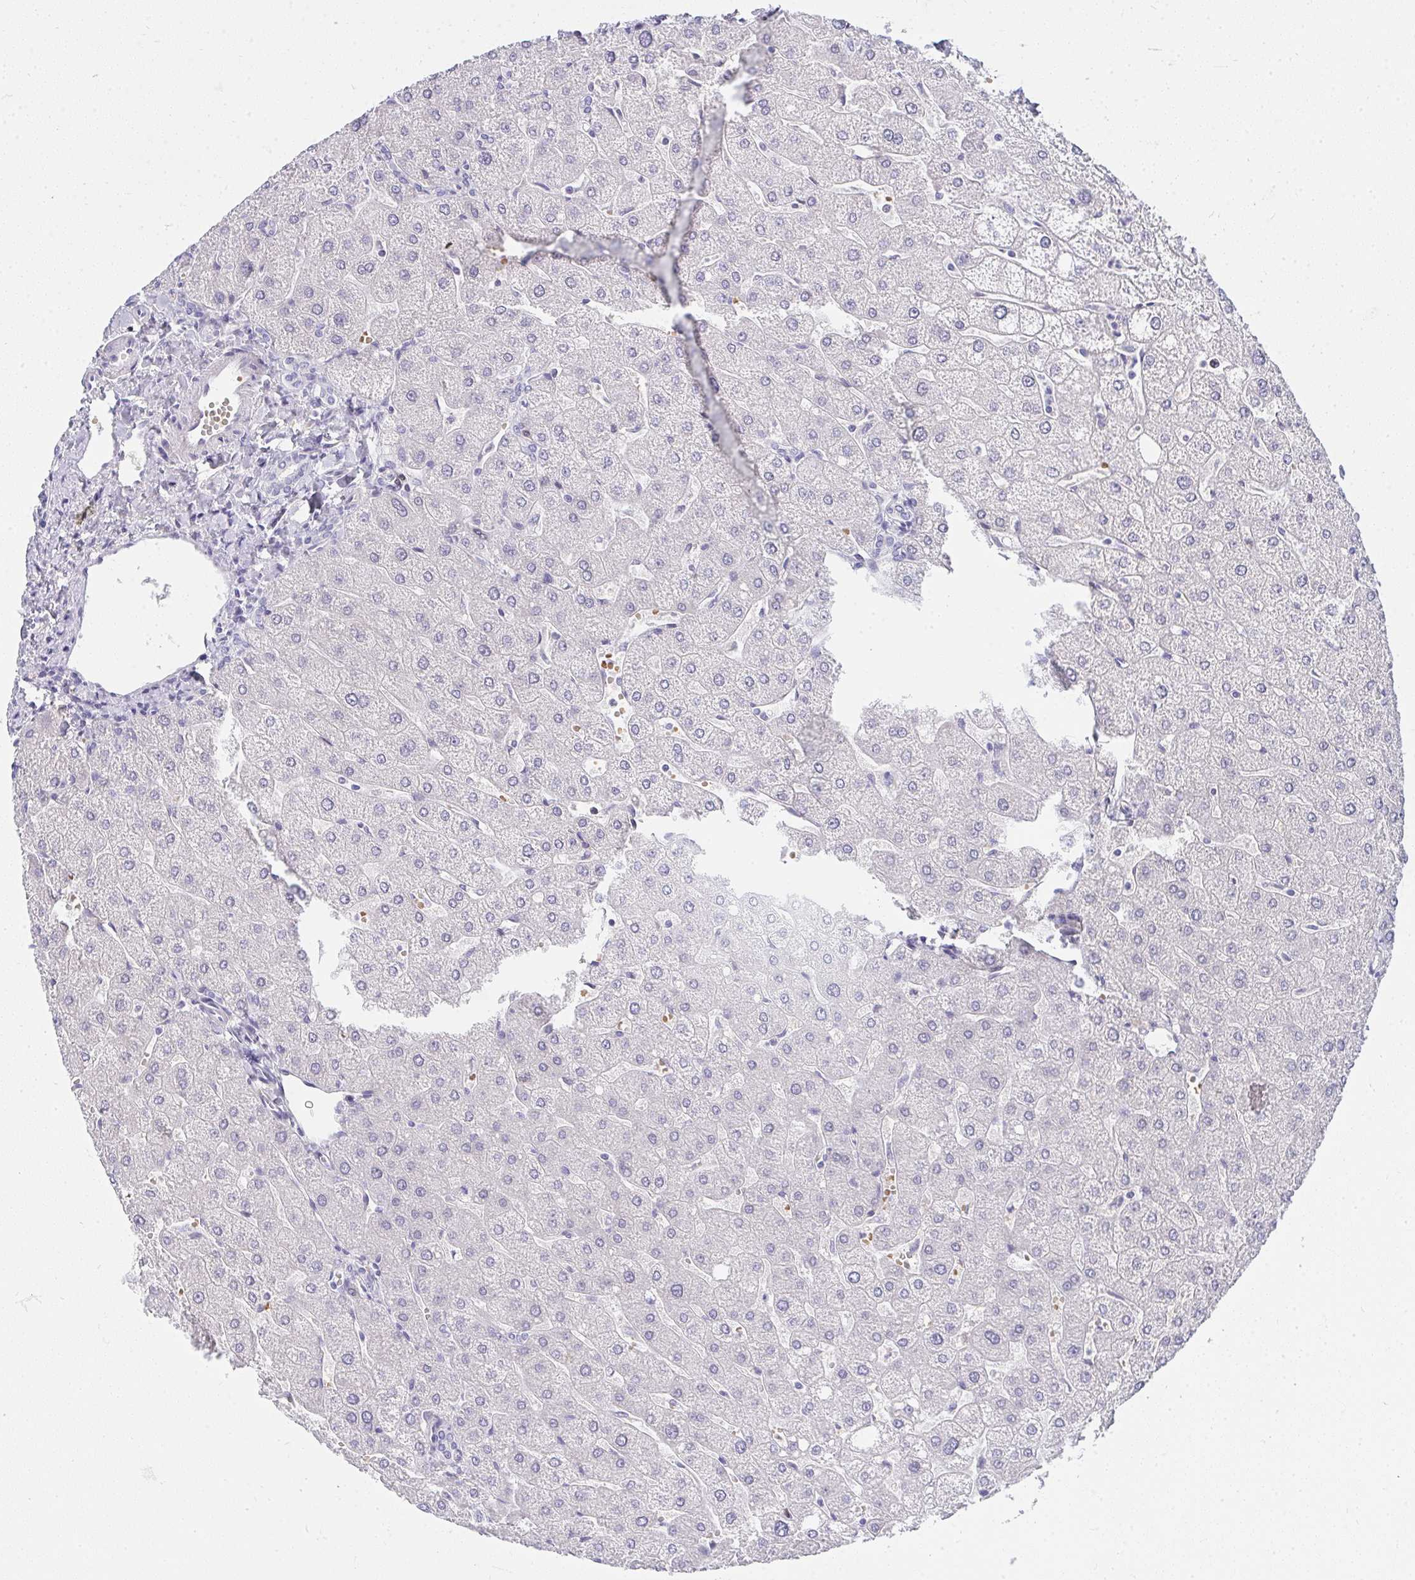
{"staining": {"intensity": "negative", "quantity": "none", "location": "none"}, "tissue": "liver", "cell_type": "Cholangiocytes", "image_type": "normal", "snomed": [{"axis": "morphology", "description": "Normal tissue, NOS"}, {"axis": "topography", "description": "Liver"}], "caption": "High power microscopy micrograph of an immunohistochemistry photomicrograph of unremarkable liver, revealing no significant staining in cholangiocytes.", "gene": "ZNF182", "patient": {"sex": "male", "age": 67}}